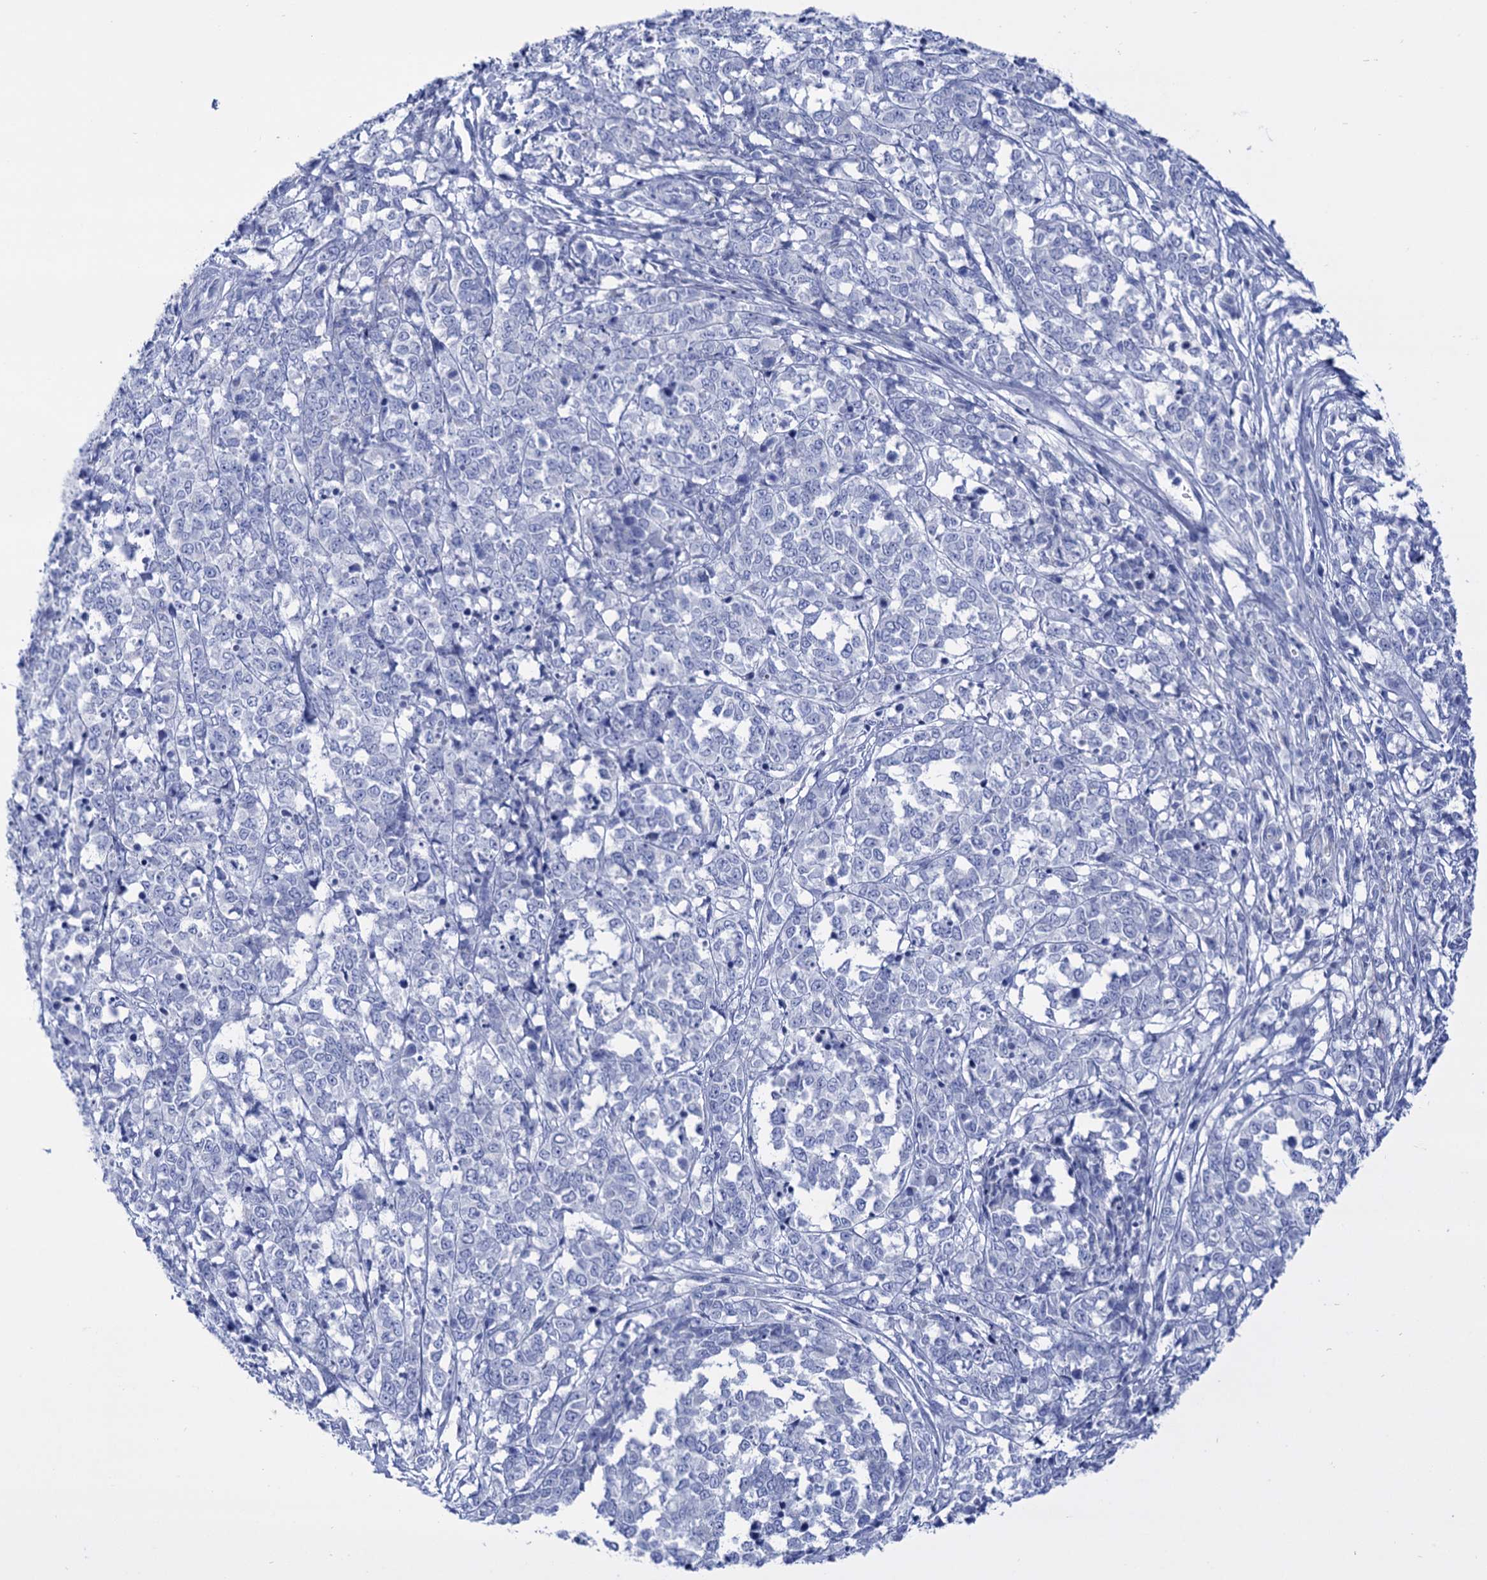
{"staining": {"intensity": "negative", "quantity": "none", "location": "none"}, "tissue": "melanoma", "cell_type": "Tumor cells", "image_type": "cancer", "snomed": [{"axis": "morphology", "description": "Malignant melanoma, NOS"}, {"axis": "topography", "description": "Skin"}], "caption": "This is an immunohistochemistry photomicrograph of melanoma. There is no staining in tumor cells.", "gene": "YARS2", "patient": {"sex": "female", "age": 72}}